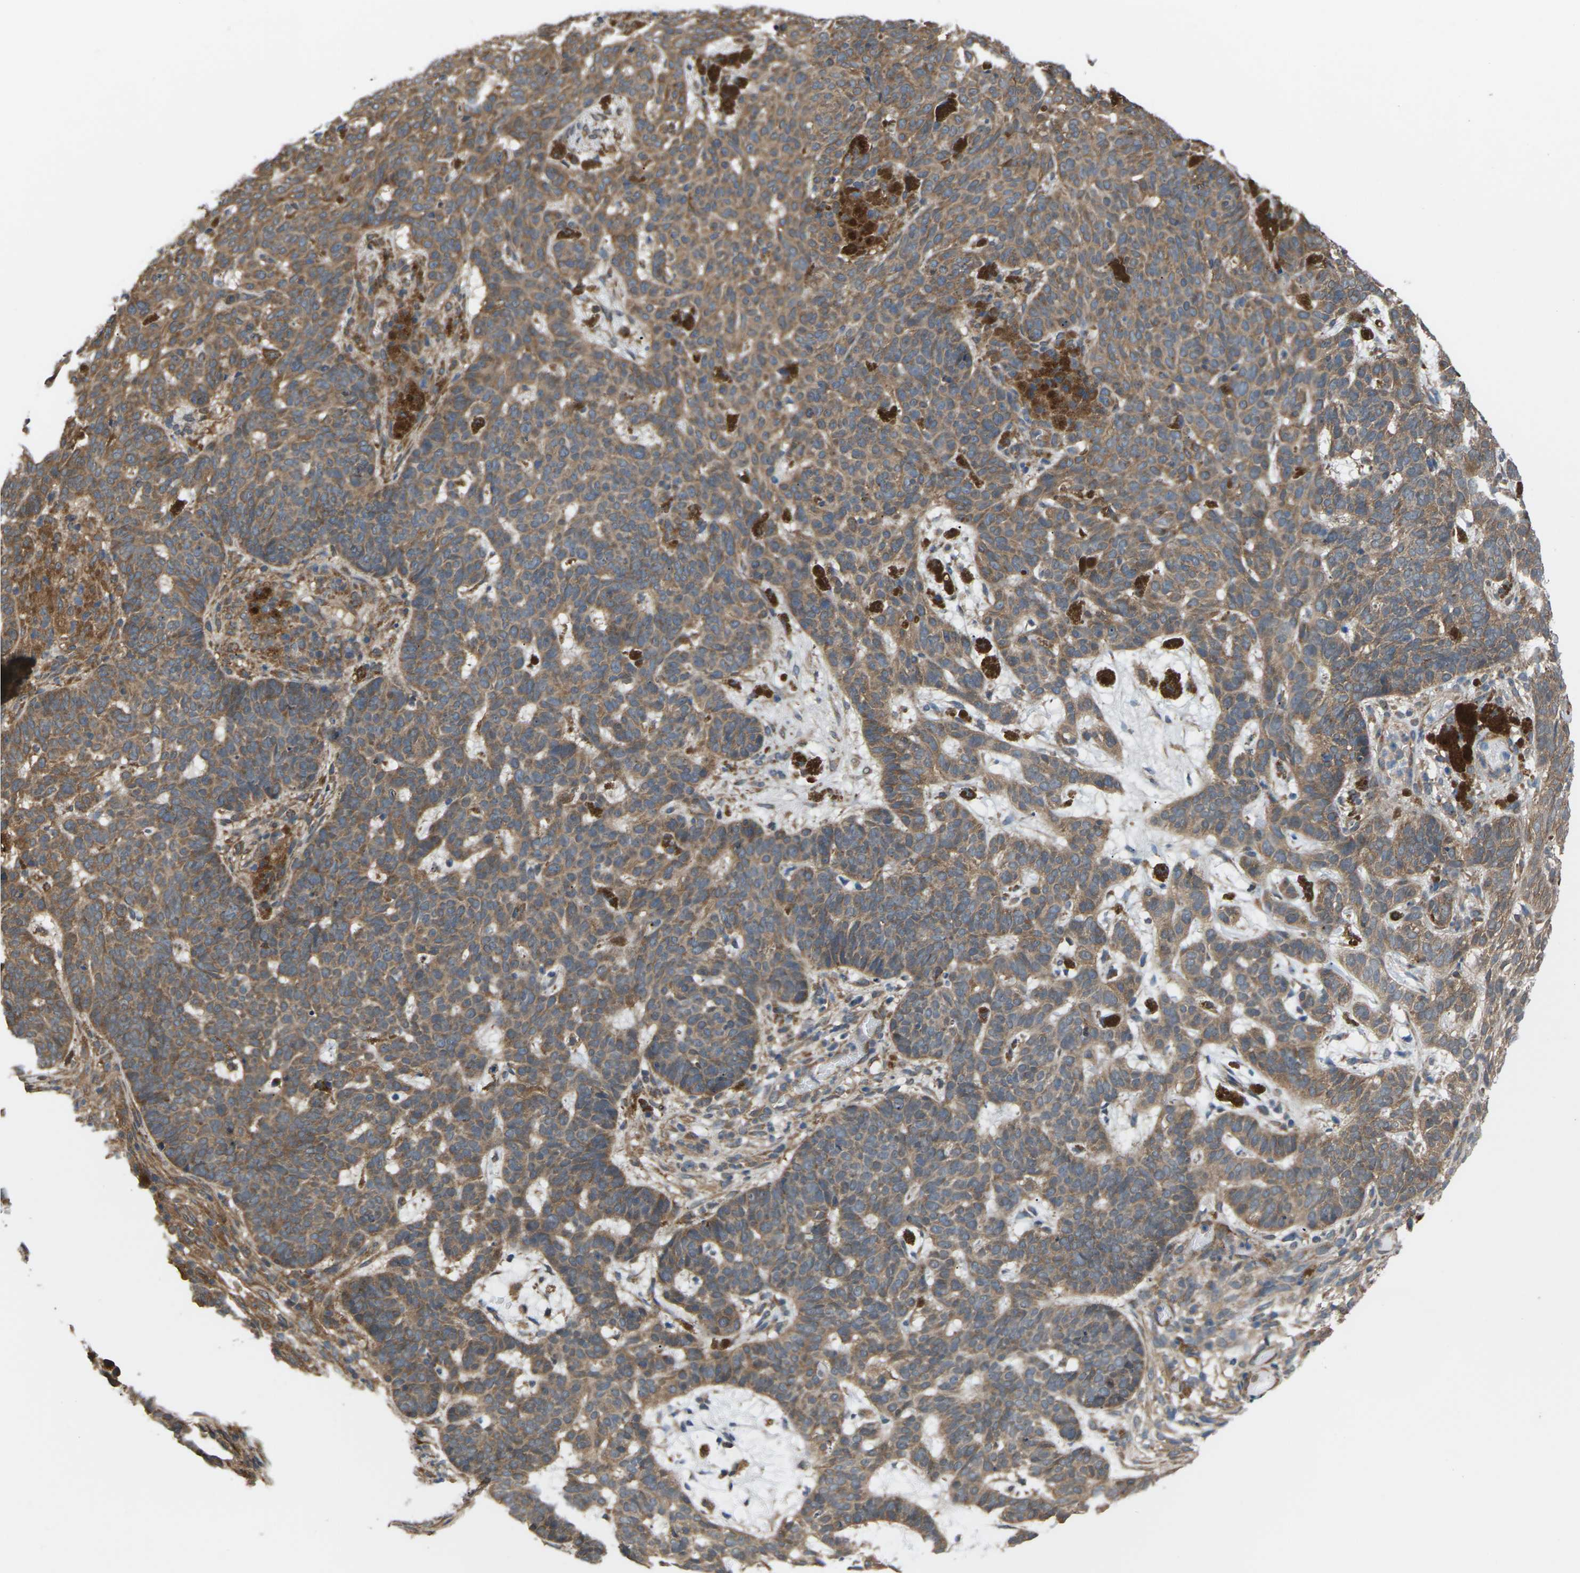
{"staining": {"intensity": "moderate", "quantity": ">75%", "location": "cytoplasmic/membranous"}, "tissue": "skin cancer", "cell_type": "Tumor cells", "image_type": "cancer", "snomed": [{"axis": "morphology", "description": "Basal cell carcinoma"}, {"axis": "topography", "description": "Skin"}], "caption": "IHC of human basal cell carcinoma (skin) displays medium levels of moderate cytoplasmic/membranous staining in approximately >75% of tumor cells.", "gene": "NRAS", "patient": {"sex": "male", "age": 85}}